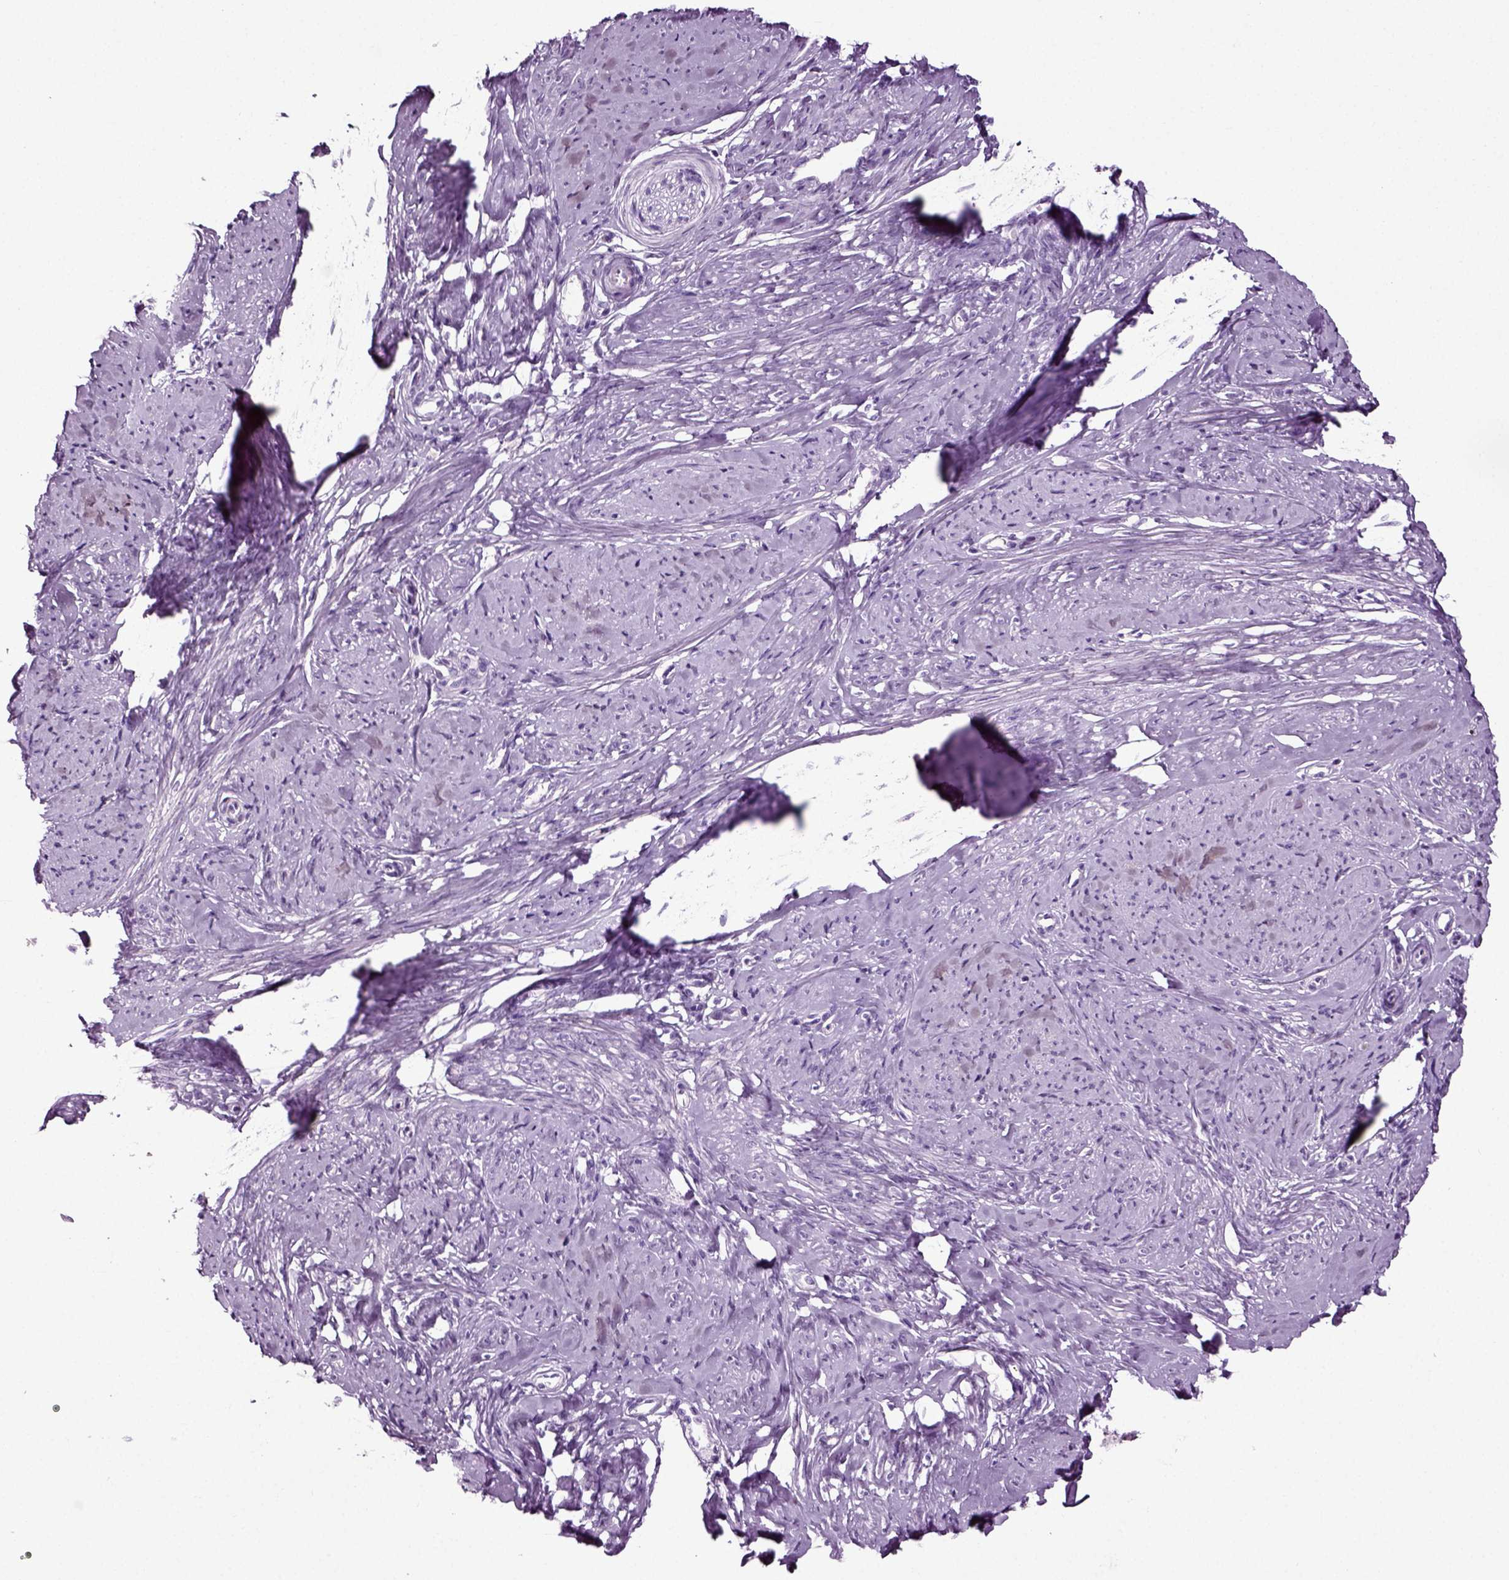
{"staining": {"intensity": "negative", "quantity": "none", "location": "none"}, "tissue": "smooth muscle", "cell_type": "Smooth muscle cells", "image_type": "normal", "snomed": [{"axis": "morphology", "description": "Normal tissue, NOS"}, {"axis": "topography", "description": "Smooth muscle"}], "caption": "Immunohistochemical staining of benign human smooth muscle displays no significant expression in smooth muscle cells.", "gene": "DNAH10", "patient": {"sex": "female", "age": 48}}